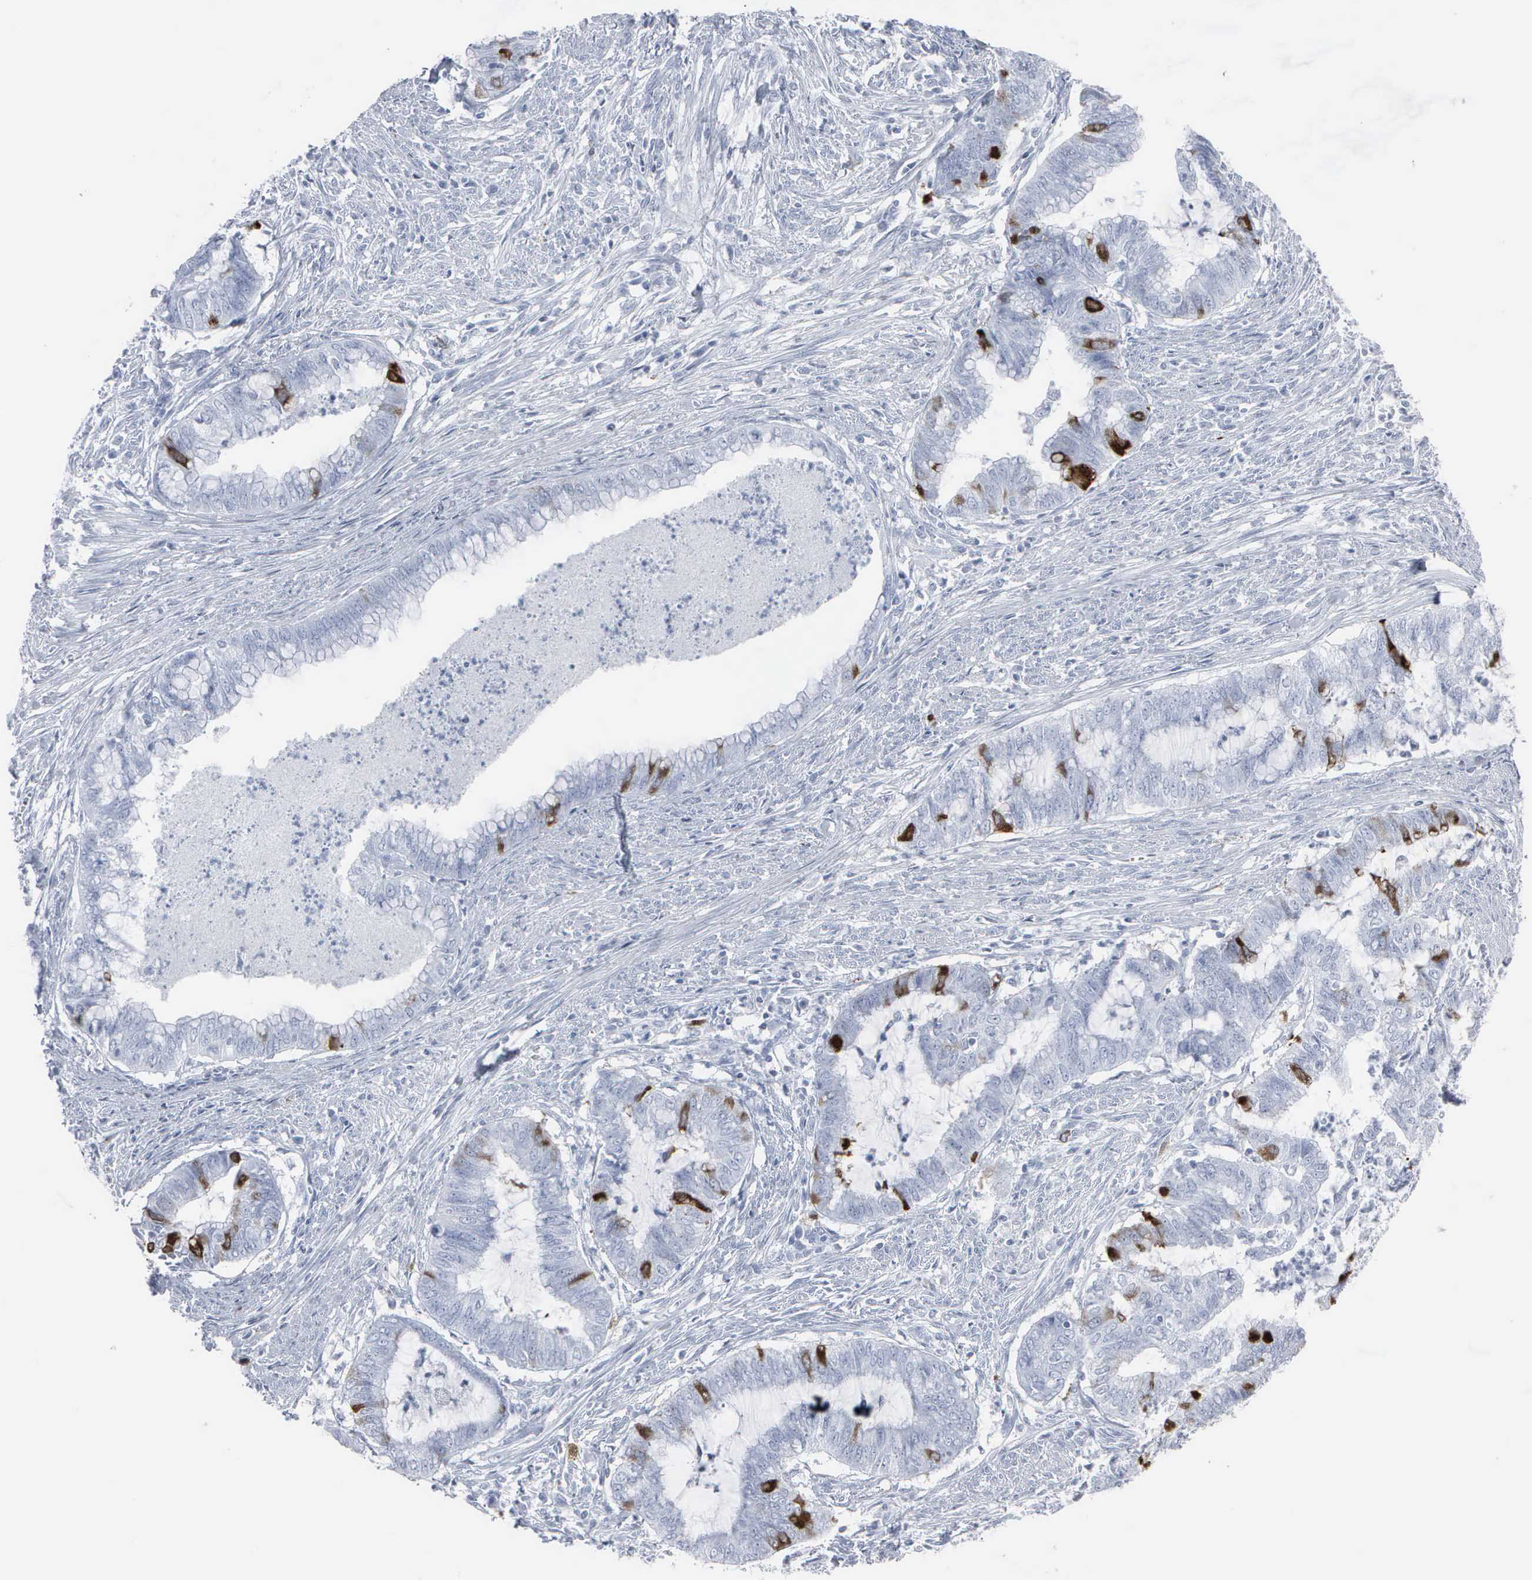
{"staining": {"intensity": "strong", "quantity": "<25%", "location": "cytoplasmic/membranous,nuclear"}, "tissue": "endometrial cancer", "cell_type": "Tumor cells", "image_type": "cancer", "snomed": [{"axis": "morphology", "description": "Necrosis, NOS"}, {"axis": "morphology", "description": "Adenocarcinoma, NOS"}, {"axis": "topography", "description": "Endometrium"}], "caption": "Immunohistochemical staining of human adenocarcinoma (endometrial) shows medium levels of strong cytoplasmic/membranous and nuclear positivity in about <25% of tumor cells.", "gene": "CCNB1", "patient": {"sex": "female", "age": 79}}